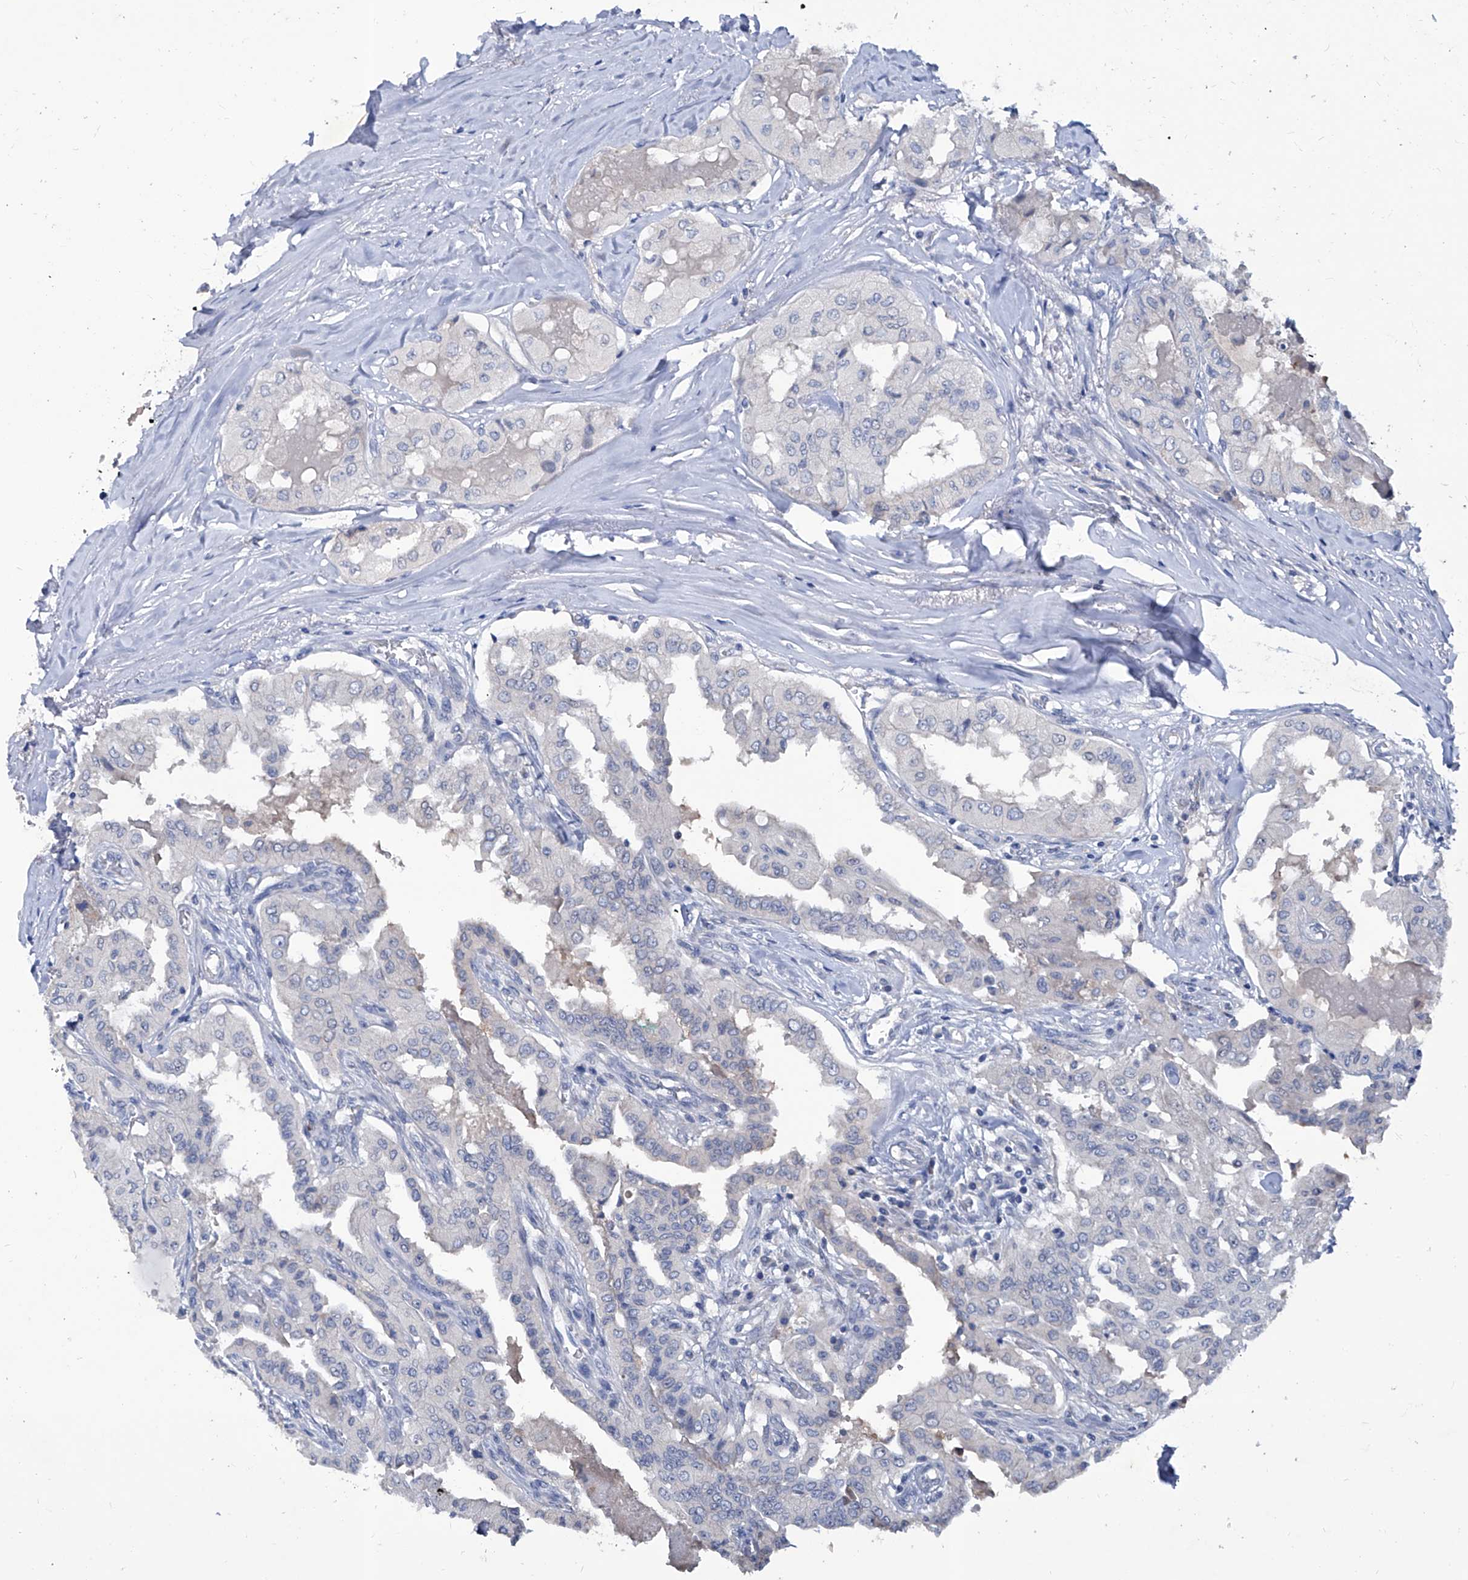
{"staining": {"intensity": "negative", "quantity": "none", "location": "none"}, "tissue": "thyroid cancer", "cell_type": "Tumor cells", "image_type": "cancer", "snomed": [{"axis": "morphology", "description": "Papillary adenocarcinoma, NOS"}, {"axis": "topography", "description": "Thyroid gland"}], "caption": "This is an immunohistochemistry (IHC) image of human thyroid papillary adenocarcinoma. There is no staining in tumor cells.", "gene": "KLHL17", "patient": {"sex": "female", "age": 59}}